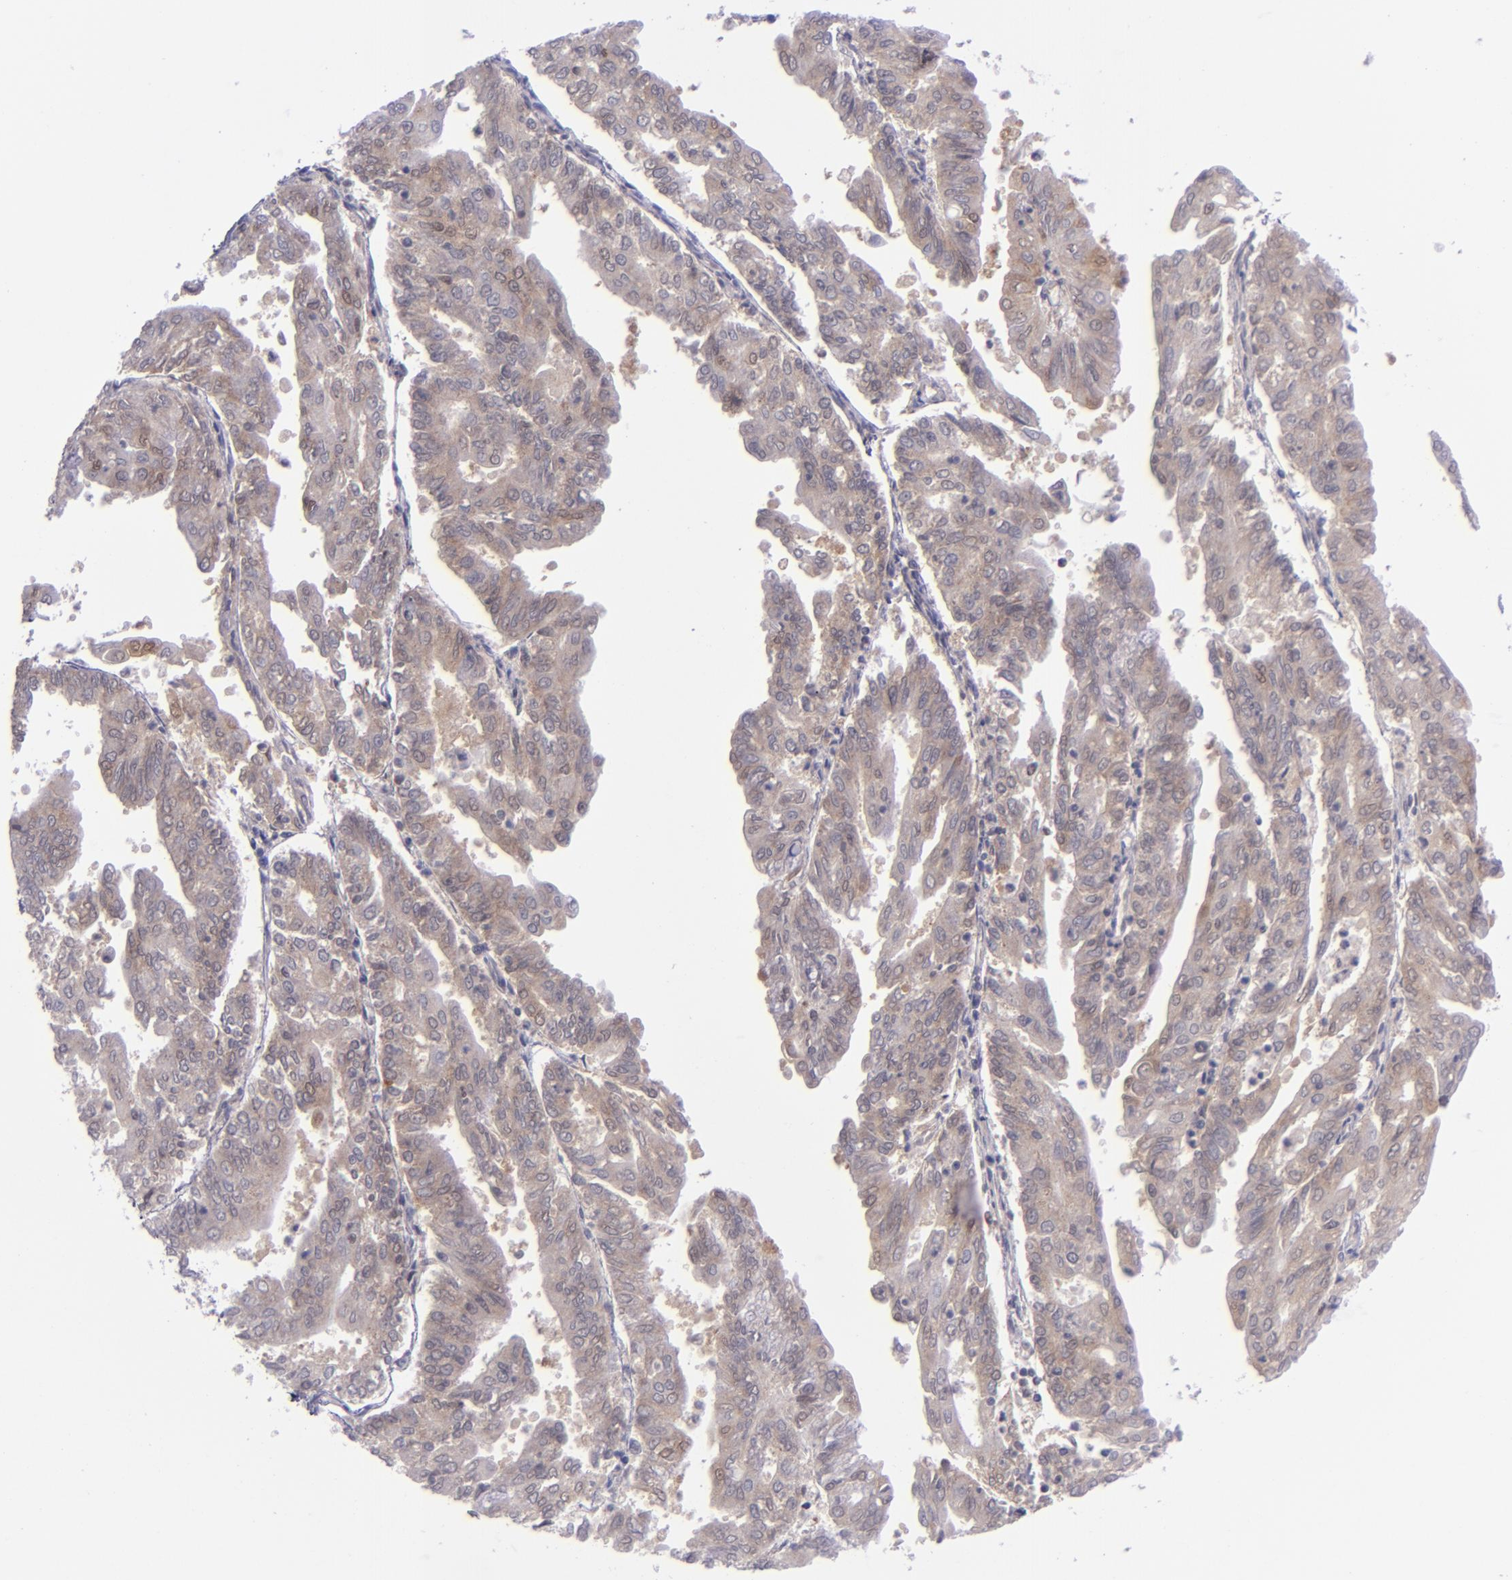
{"staining": {"intensity": "weak", "quantity": ">75%", "location": "cytoplasmic/membranous"}, "tissue": "endometrial cancer", "cell_type": "Tumor cells", "image_type": "cancer", "snomed": [{"axis": "morphology", "description": "Adenocarcinoma, NOS"}, {"axis": "topography", "description": "Endometrium"}], "caption": "This is an image of immunohistochemistry (IHC) staining of endometrial cancer (adenocarcinoma), which shows weak staining in the cytoplasmic/membranous of tumor cells.", "gene": "BAG1", "patient": {"sex": "female", "age": 79}}